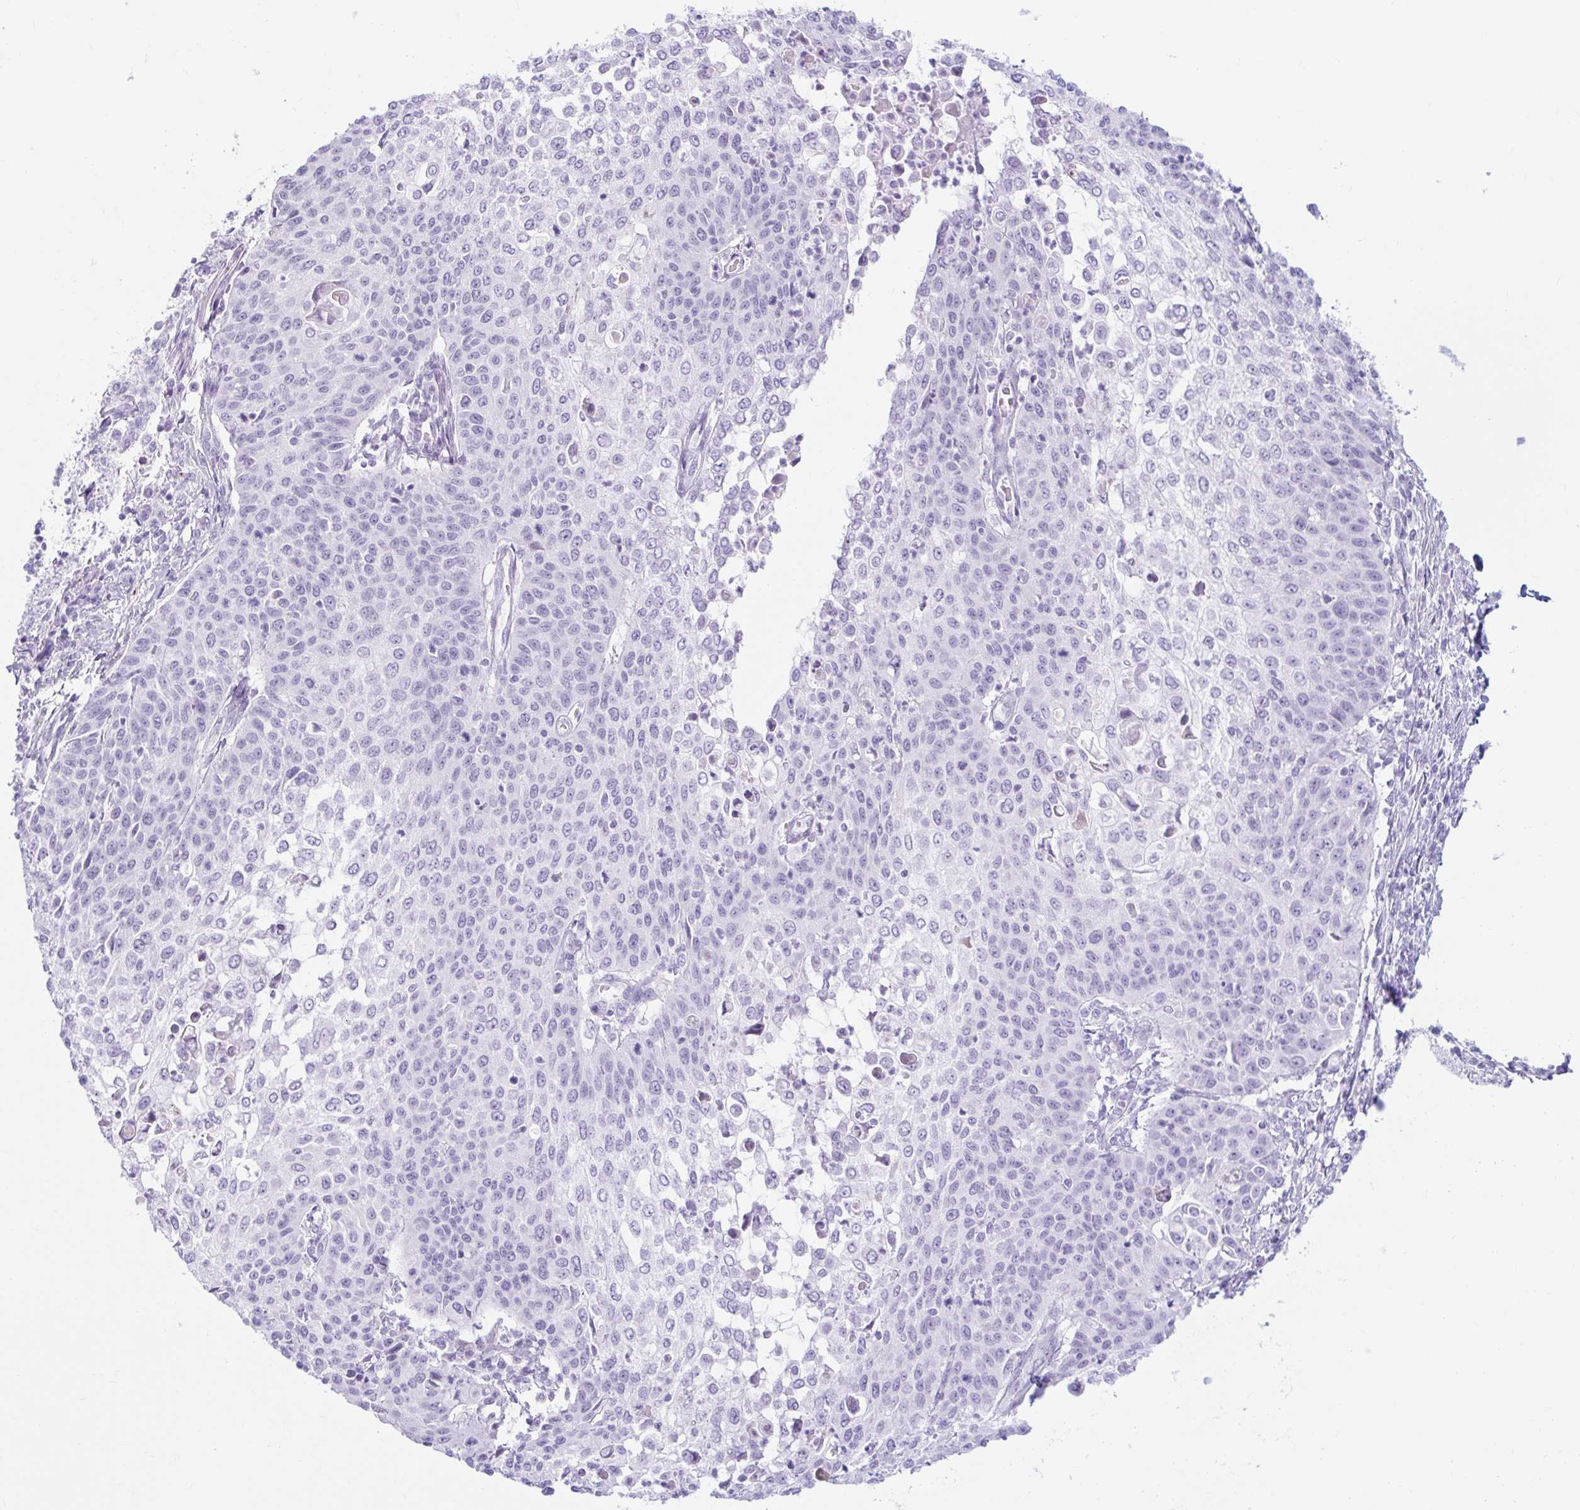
{"staining": {"intensity": "negative", "quantity": "none", "location": "none"}, "tissue": "cervical cancer", "cell_type": "Tumor cells", "image_type": "cancer", "snomed": [{"axis": "morphology", "description": "Squamous cell carcinoma, NOS"}, {"axis": "topography", "description": "Cervix"}], "caption": "Immunohistochemical staining of human cervical cancer (squamous cell carcinoma) demonstrates no significant expression in tumor cells. Brightfield microscopy of immunohistochemistry stained with DAB (3,3'-diaminobenzidine) (brown) and hematoxylin (blue), captured at high magnification.", "gene": "ERICH6", "patient": {"sex": "female", "age": 65}}